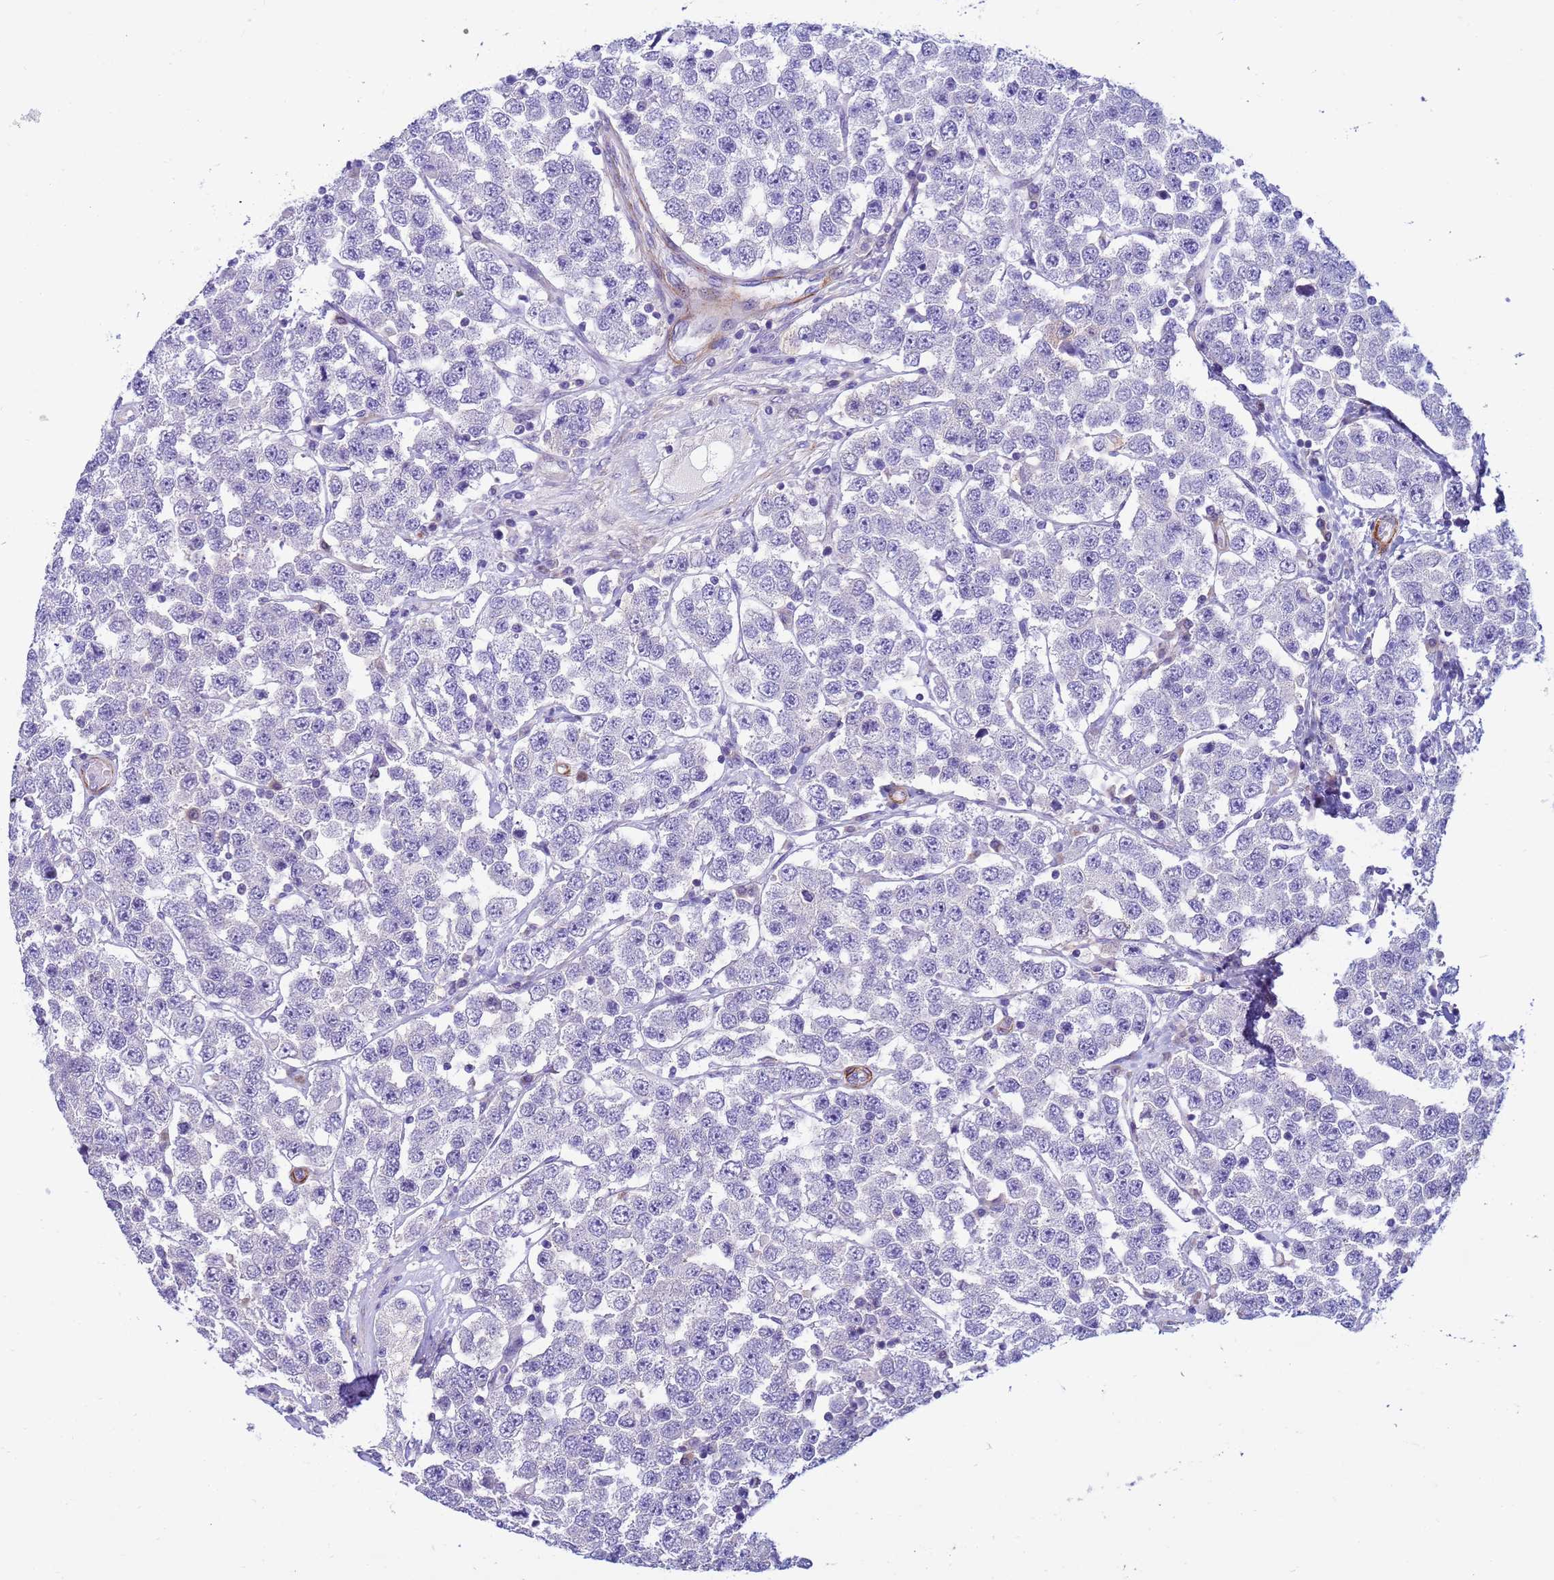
{"staining": {"intensity": "negative", "quantity": "none", "location": "none"}, "tissue": "testis cancer", "cell_type": "Tumor cells", "image_type": "cancer", "snomed": [{"axis": "morphology", "description": "Seminoma, NOS"}, {"axis": "topography", "description": "Testis"}], "caption": "Micrograph shows no protein expression in tumor cells of testis cancer (seminoma) tissue. The staining is performed using DAB (3,3'-diaminobenzidine) brown chromogen with nuclei counter-stained in using hematoxylin.", "gene": "P2RX7", "patient": {"sex": "male", "age": 28}}